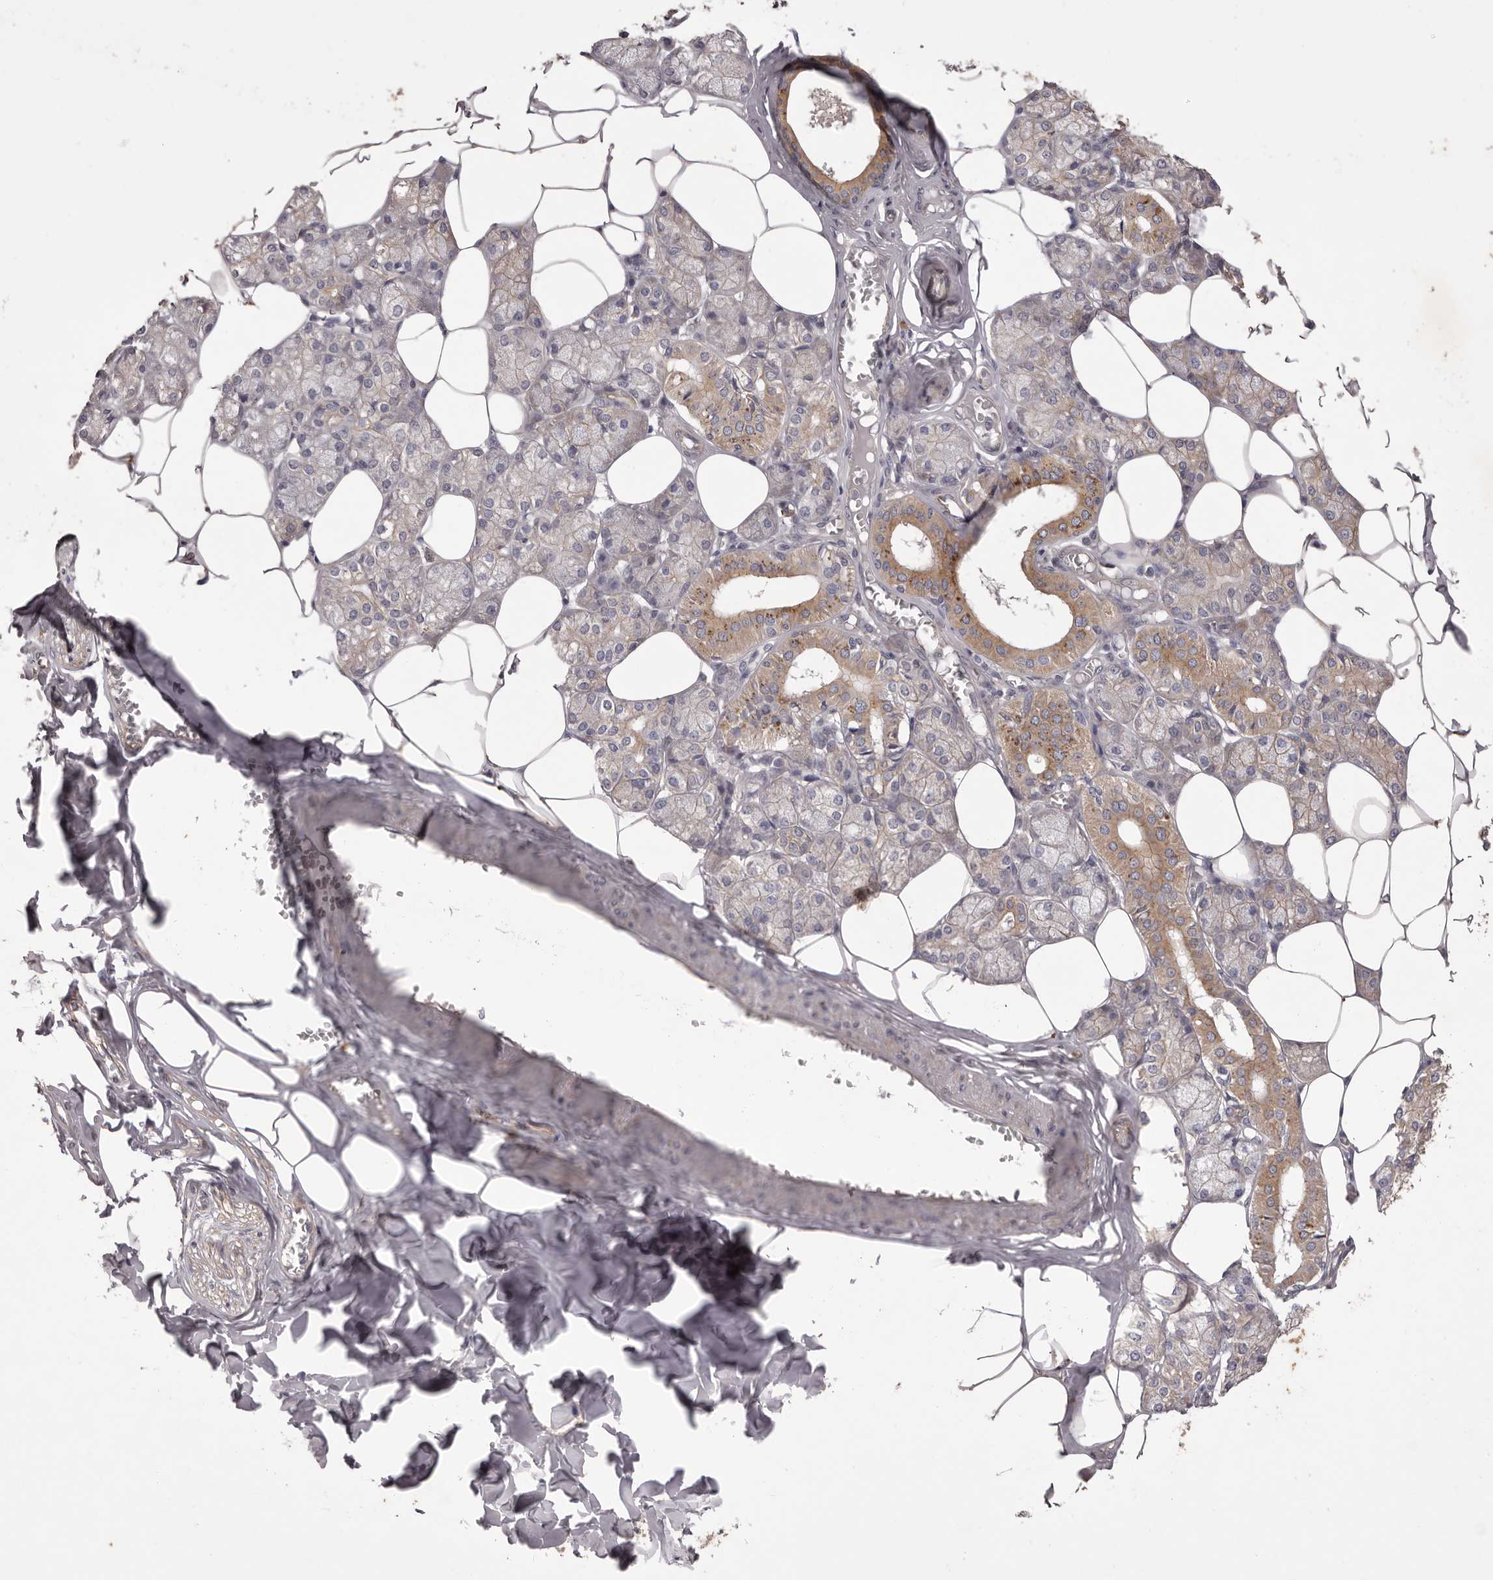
{"staining": {"intensity": "moderate", "quantity": "<25%", "location": "cytoplasmic/membranous"}, "tissue": "salivary gland", "cell_type": "Glandular cells", "image_type": "normal", "snomed": [{"axis": "morphology", "description": "Normal tissue, NOS"}, {"axis": "topography", "description": "Salivary gland"}], "caption": "Unremarkable salivary gland reveals moderate cytoplasmic/membranous staining in about <25% of glandular cells, visualized by immunohistochemistry. The protein of interest is stained brown, and the nuclei are stained in blue (DAB IHC with brightfield microscopy, high magnification).", "gene": "PNRC1", "patient": {"sex": "male", "age": 62}}